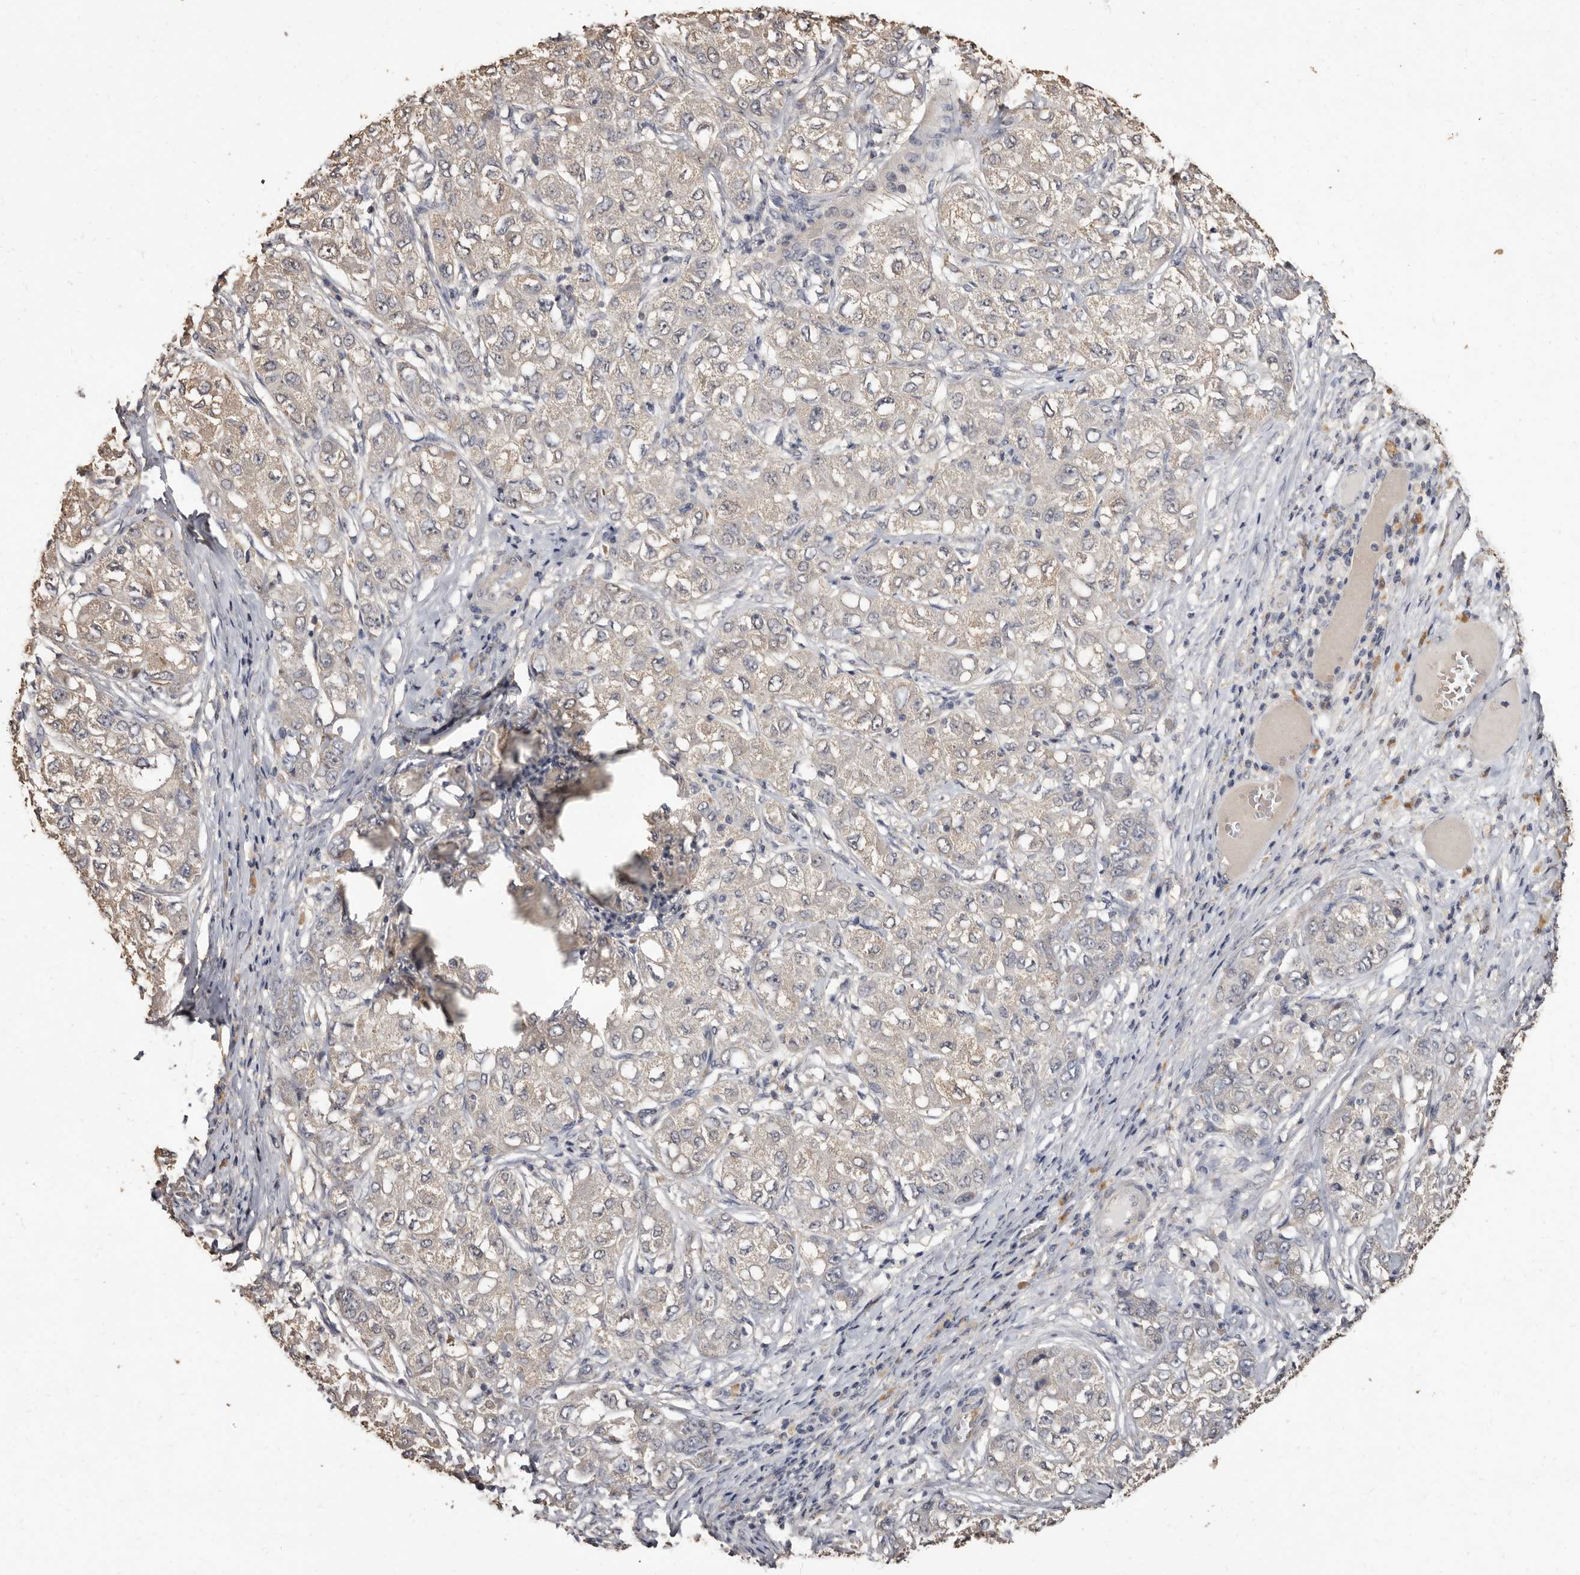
{"staining": {"intensity": "moderate", "quantity": "<25%", "location": "cytoplasmic/membranous"}, "tissue": "liver cancer", "cell_type": "Tumor cells", "image_type": "cancer", "snomed": [{"axis": "morphology", "description": "Carcinoma, Hepatocellular, NOS"}, {"axis": "topography", "description": "Liver"}], "caption": "Immunohistochemistry (IHC) staining of liver cancer (hepatocellular carcinoma), which exhibits low levels of moderate cytoplasmic/membranous expression in about <25% of tumor cells indicating moderate cytoplasmic/membranous protein staining. The staining was performed using DAB (brown) for protein detection and nuclei were counterstained in hematoxylin (blue).", "gene": "INAVA", "patient": {"sex": "male", "age": 80}}